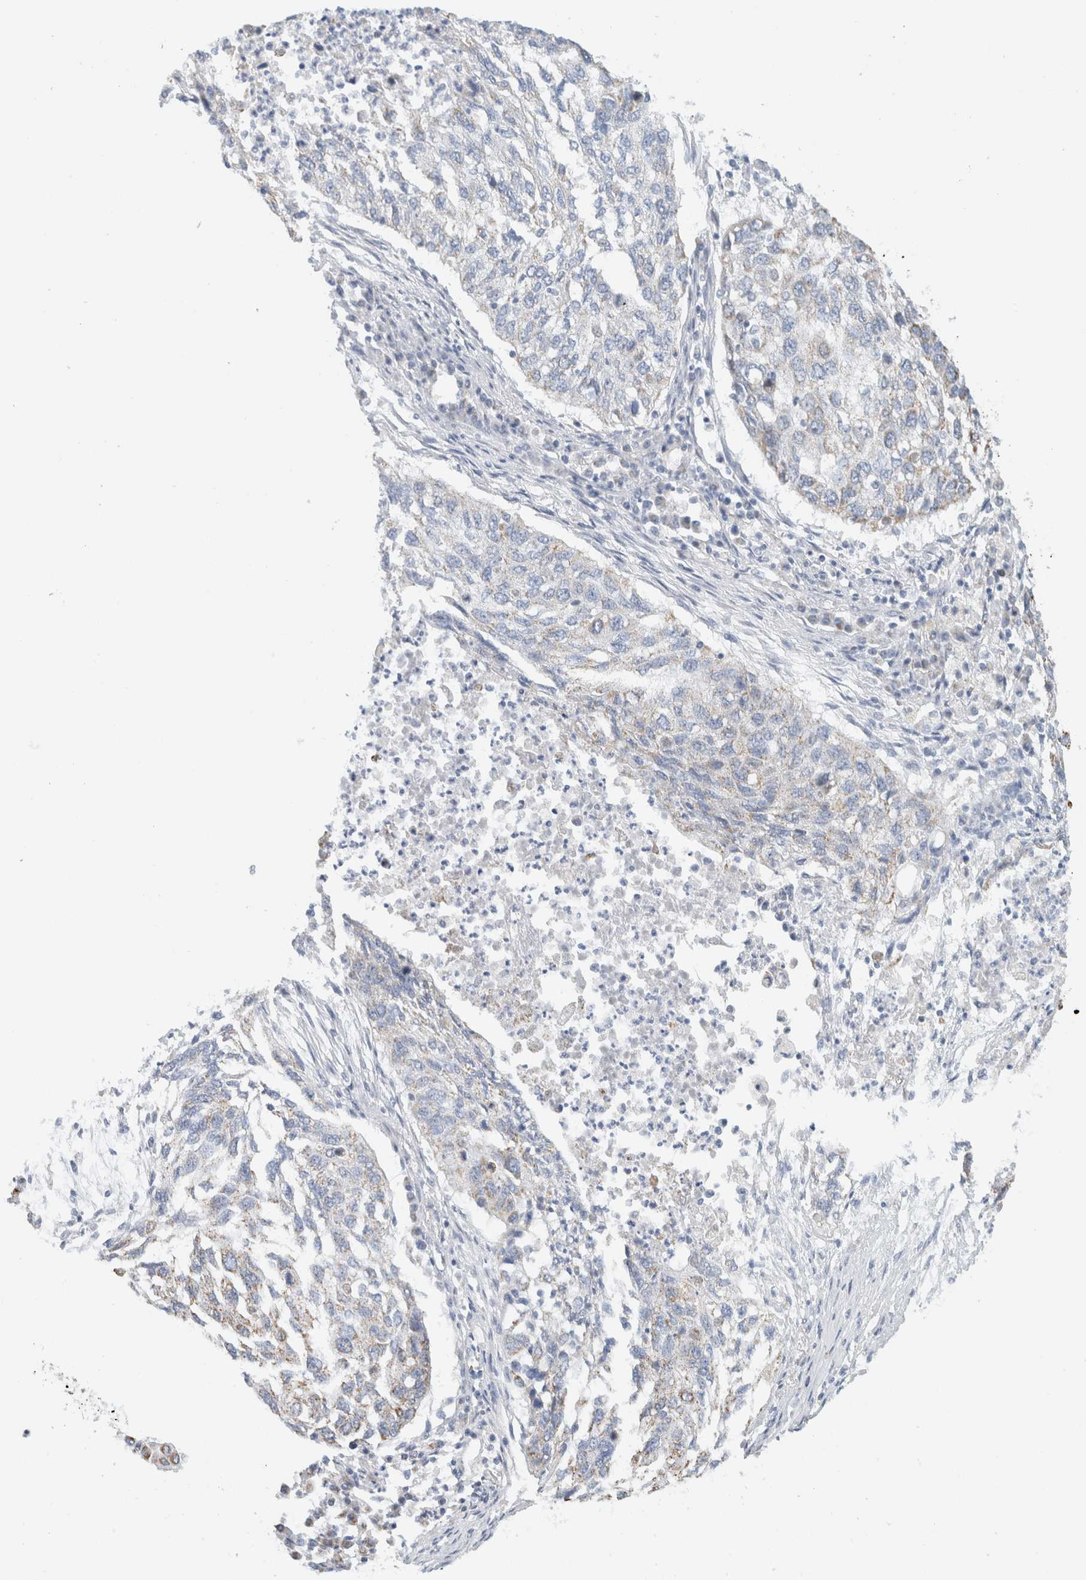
{"staining": {"intensity": "weak", "quantity": "<25%", "location": "cytoplasmic/membranous"}, "tissue": "lung cancer", "cell_type": "Tumor cells", "image_type": "cancer", "snomed": [{"axis": "morphology", "description": "Squamous cell carcinoma, NOS"}, {"axis": "topography", "description": "Lung"}], "caption": "Photomicrograph shows no protein expression in tumor cells of squamous cell carcinoma (lung) tissue.", "gene": "HDHD3", "patient": {"sex": "female", "age": 63}}